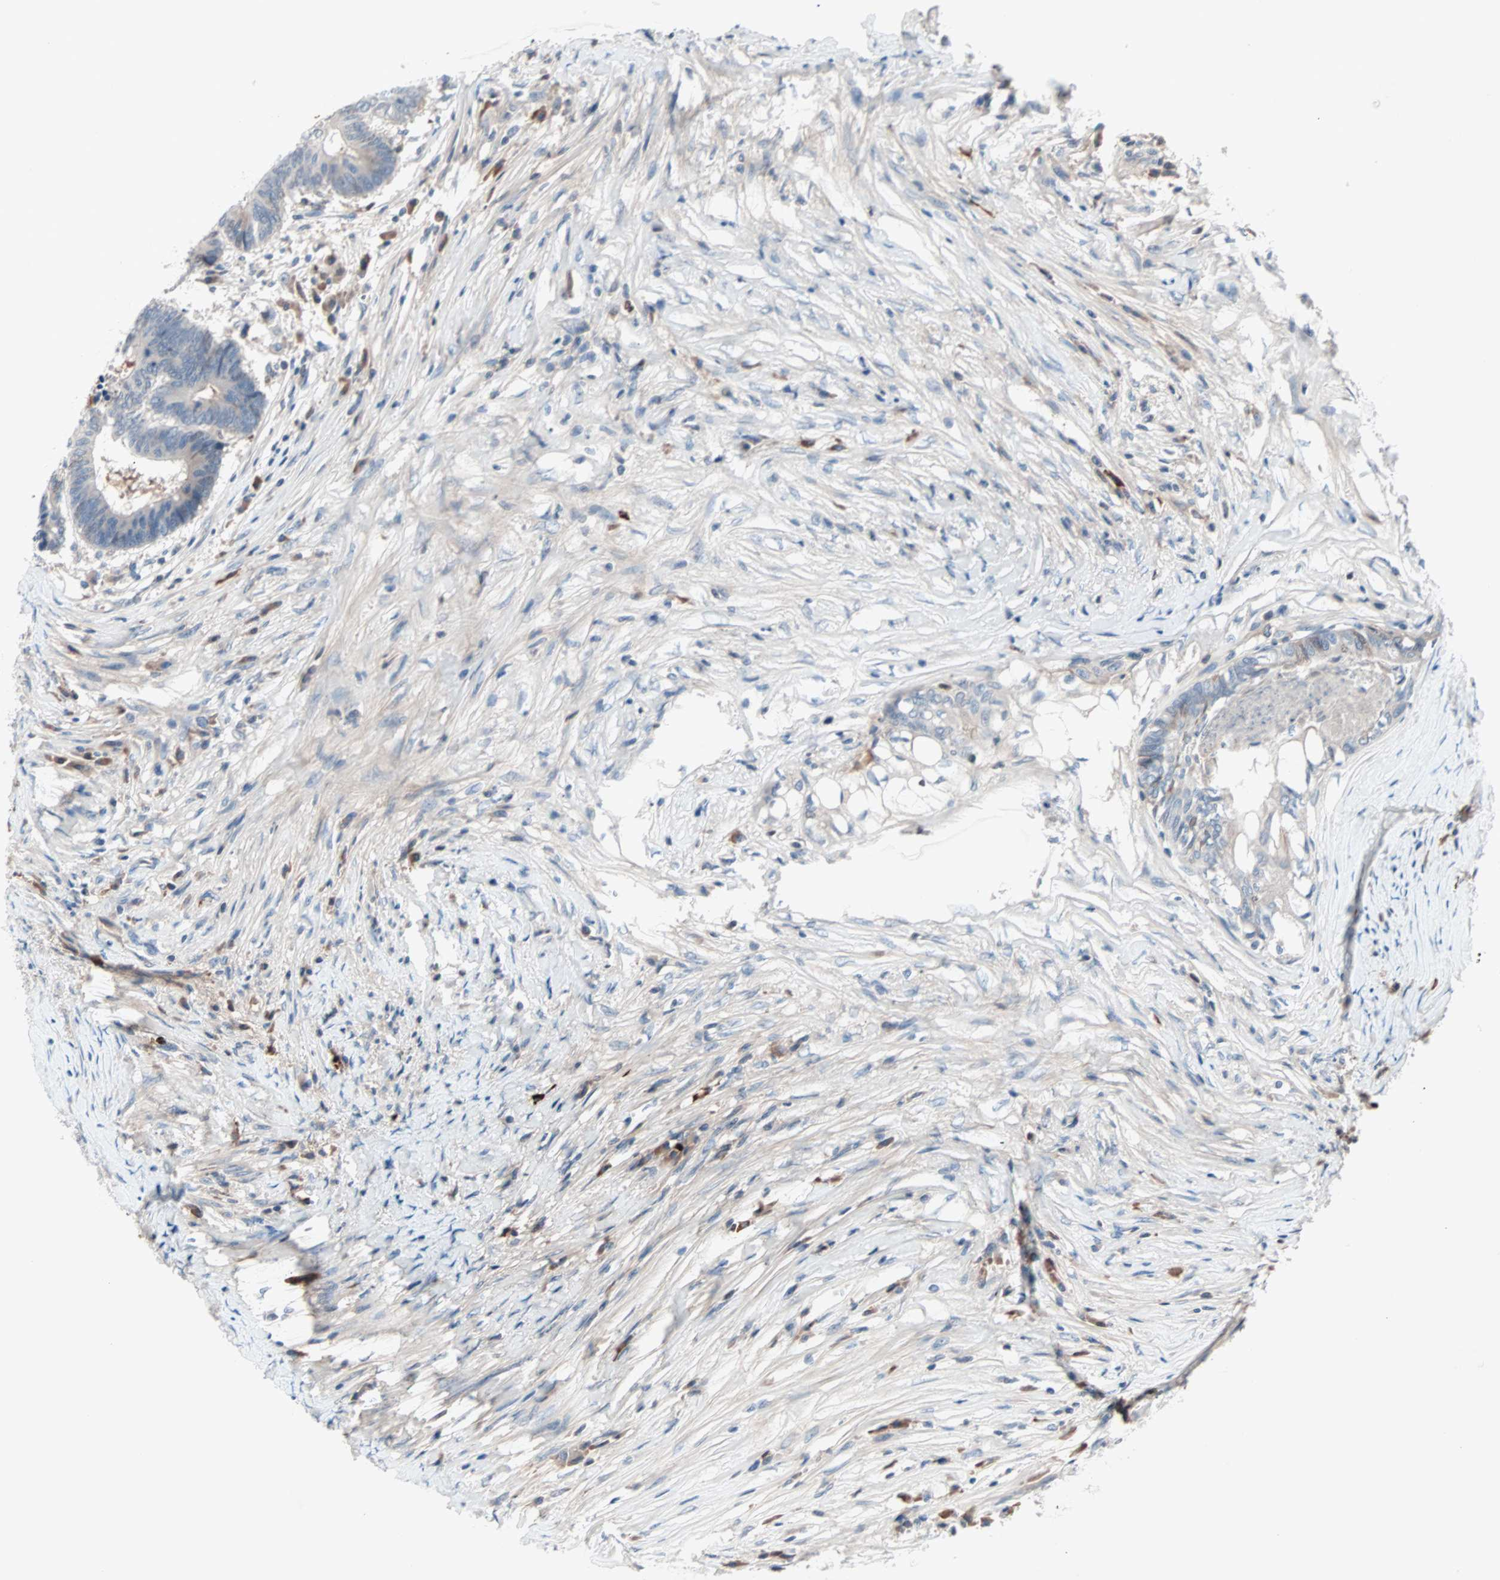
{"staining": {"intensity": "negative", "quantity": "none", "location": "none"}, "tissue": "colorectal cancer", "cell_type": "Tumor cells", "image_type": "cancer", "snomed": [{"axis": "morphology", "description": "Adenocarcinoma, NOS"}, {"axis": "topography", "description": "Rectum"}], "caption": "Protein analysis of colorectal cancer (adenocarcinoma) demonstrates no significant staining in tumor cells. Brightfield microscopy of immunohistochemistry (IHC) stained with DAB (brown) and hematoxylin (blue), captured at high magnification.", "gene": "CCNE2", "patient": {"sex": "male", "age": 63}}